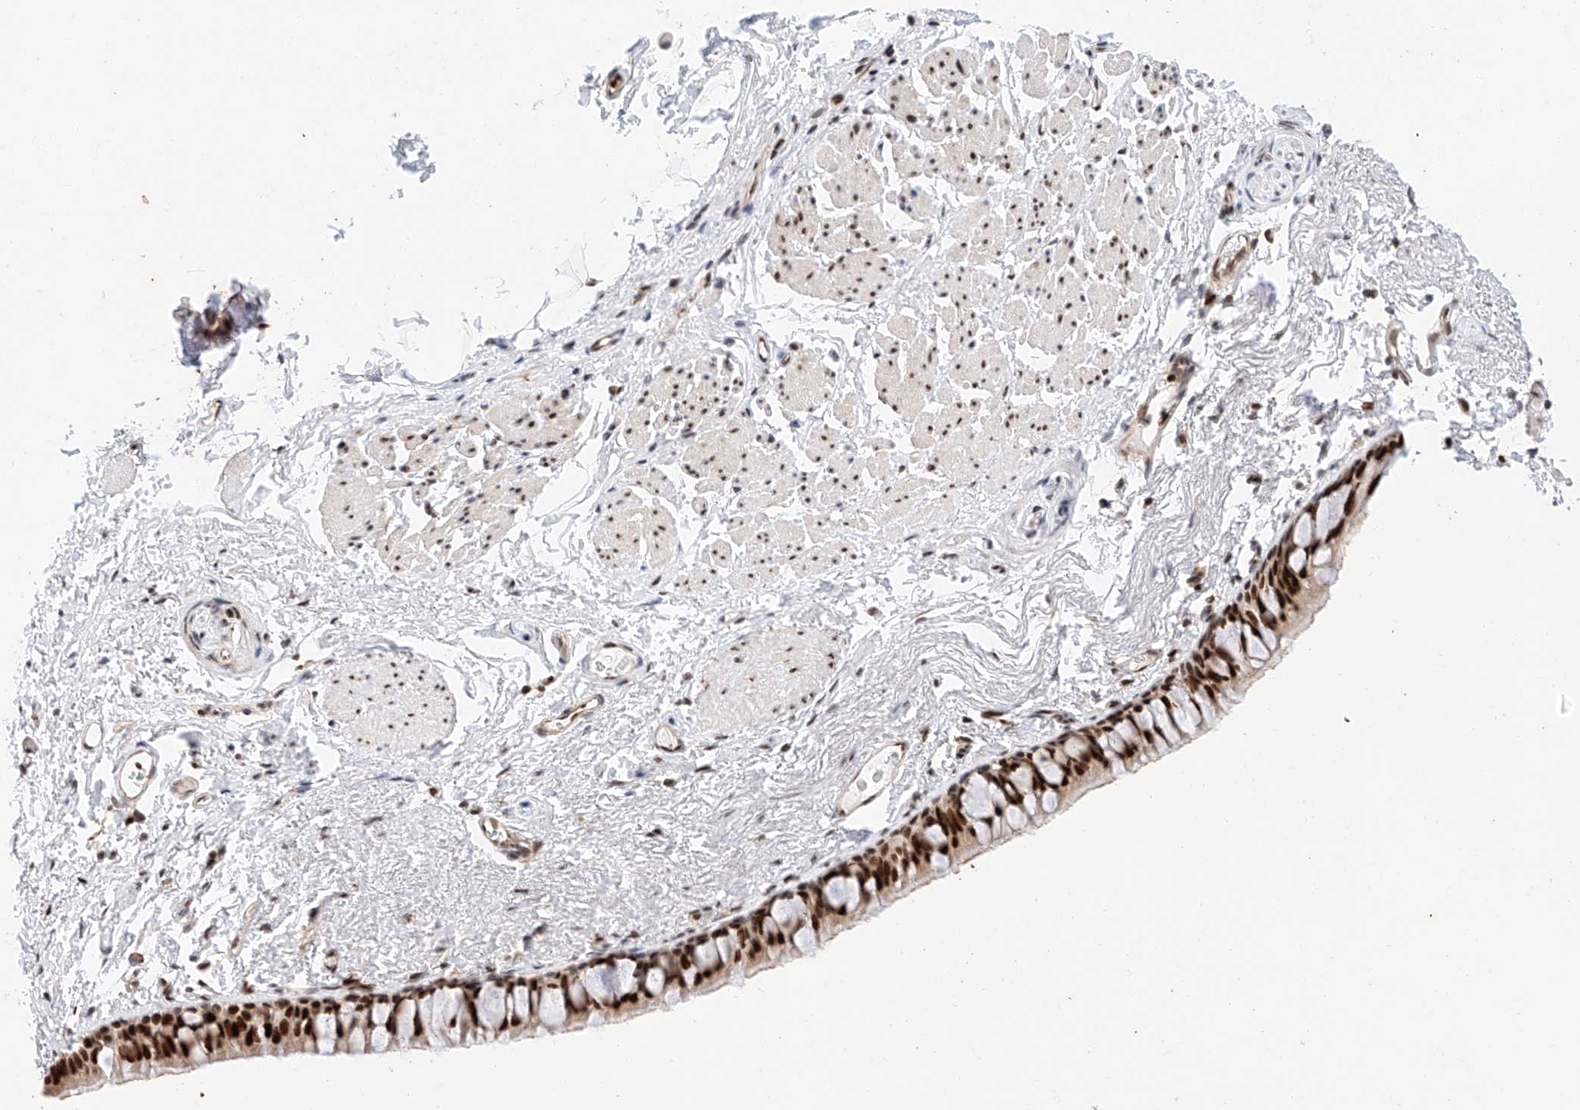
{"staining": {"intensity": "strong", "quantity": ">75%", "location": "nuclear"}, "tissue": "bronchus", "cell_type": "Respiratory epithelial cells", "image_type": "normal", "snomed": [{"axis": "morphology", "description": "Normal tissue, NOS"}, {"axis": "topography", "description": "Cartilage tissue"}, {"axis": "topography", "description": "Bronchus"}], "caption": "DAB (3,3'-diaminobenzidine) immunohistochemical staining of benign bronchus exhibits strong nuclear protein staining in about >75% of respiratory epithelial cells. (DAB (3,3'-diaminobenzidine) IHC, brown staining for protein, blue staining for nuclei).", "gene": "HDAC9", "patient": {"sex": "female", "age": 73}}